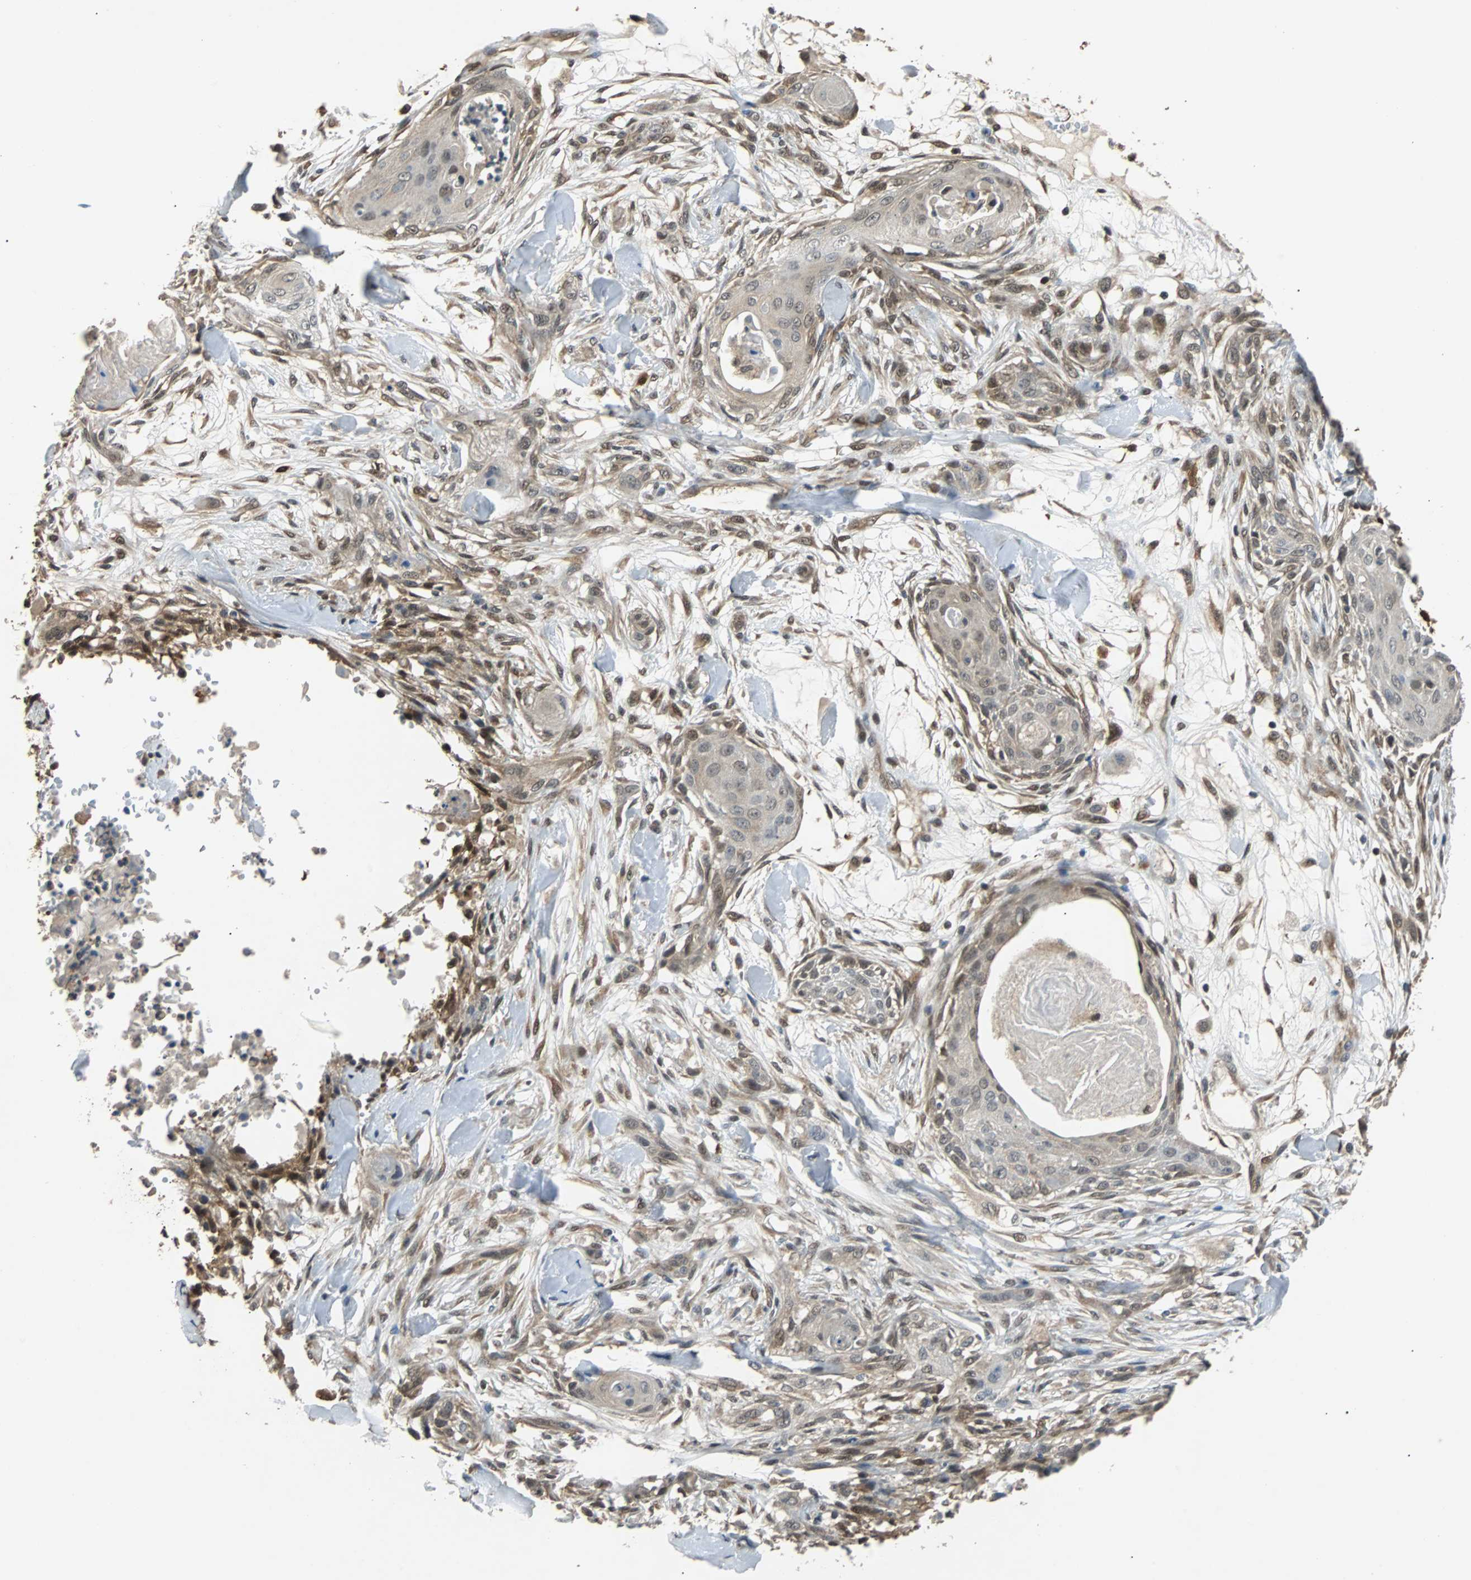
{"staining": {"intensity": "weak", "quantity": ">75%", "location": "cytoplasmic/membranous"}, "tissue": "skin cancer", "cell_type": "Tumor cells", "image_type": "cancer", "snomed": [{"axis": "morphology", "description": "Squamous cell carcinoma, NOS"}, {"axis": "topography", "description": "Skin"}], "caption": "Immunohistochemical staining of human squamous cell carcinoma (skin) displays low levels of weak cytoplasmic/membranous protein staining in about >75% of tumor cells.", "gene": "PRDX6", "patient": {"sex": "female", "age": 59}}